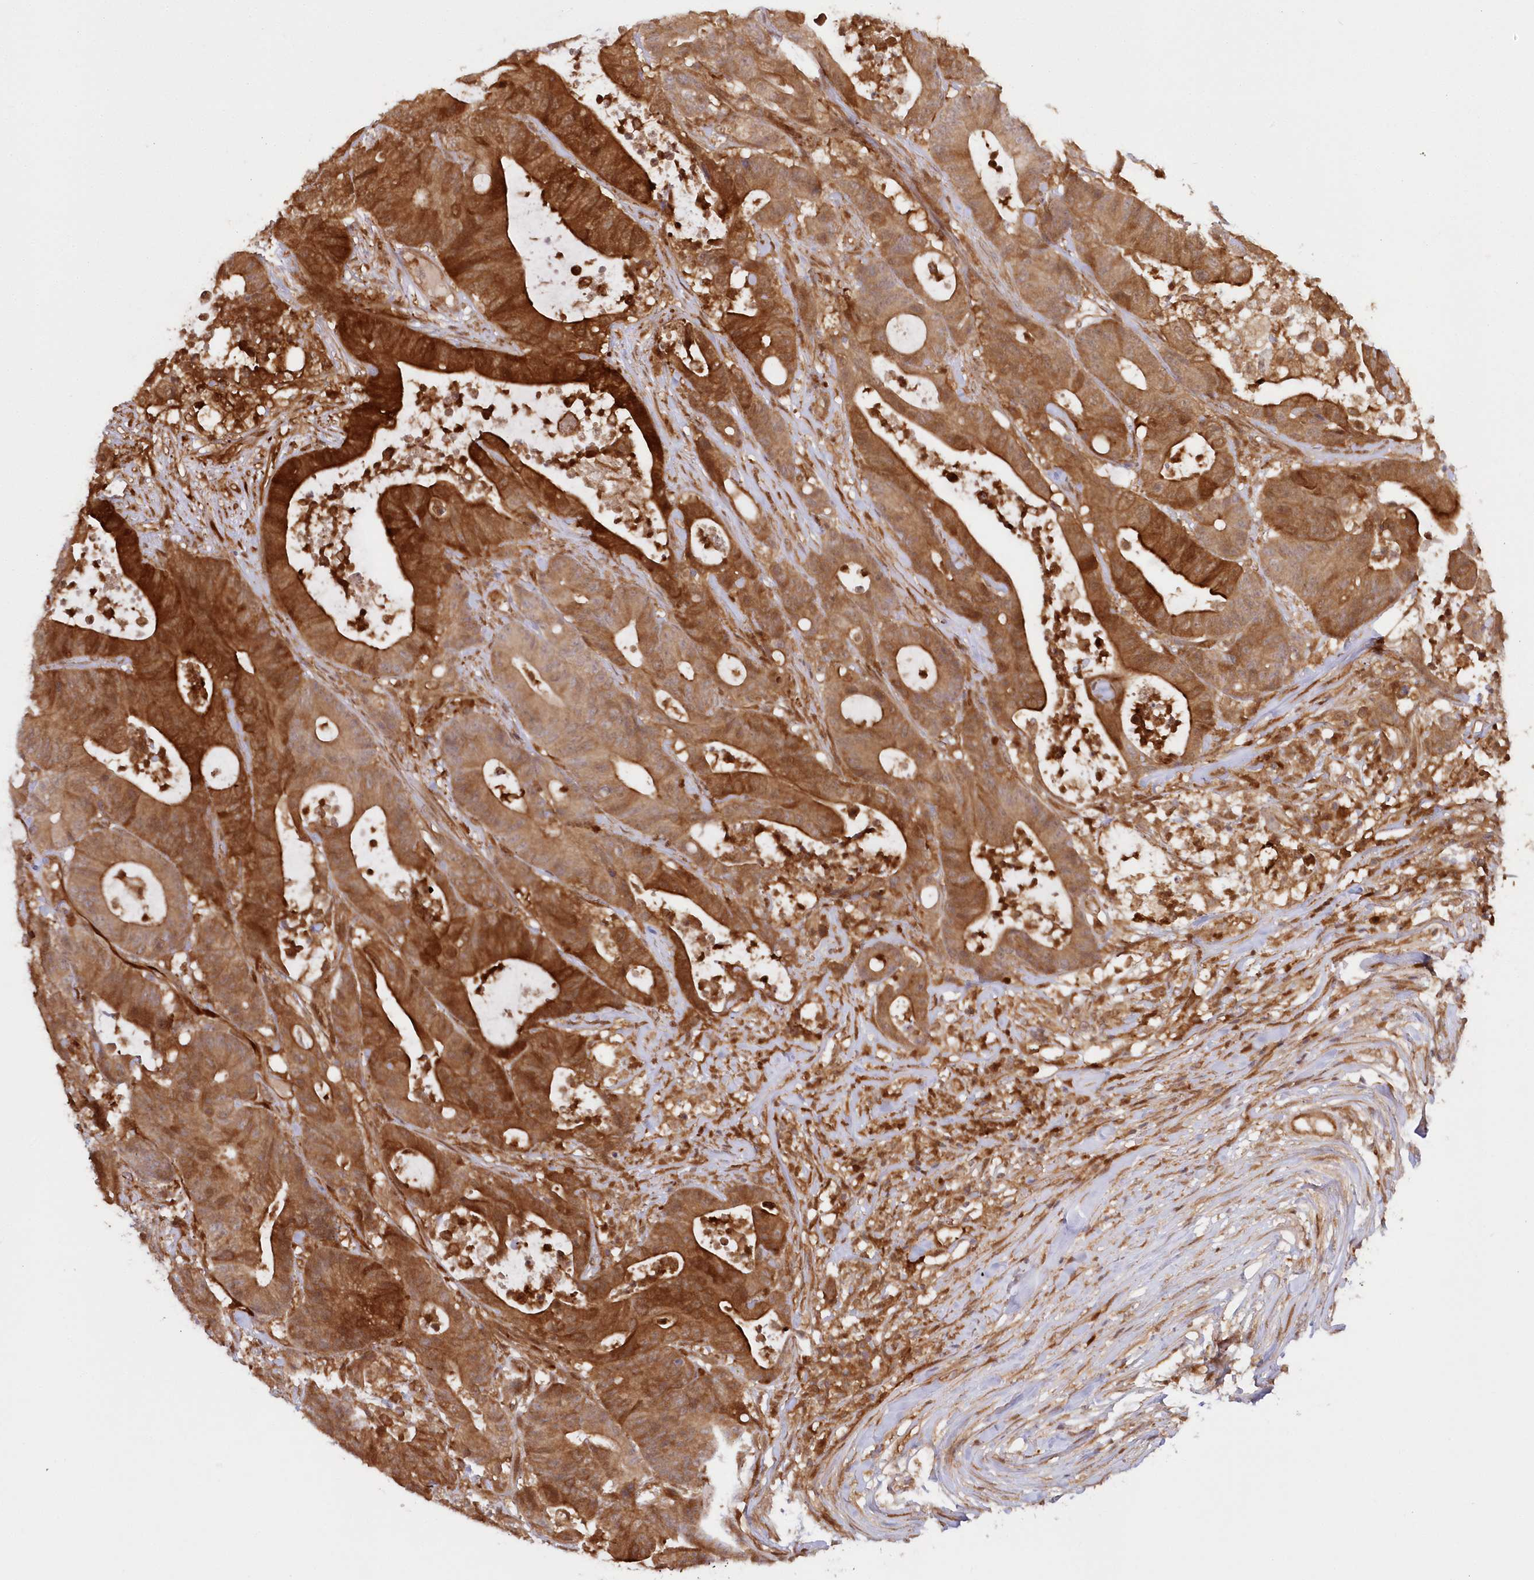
{"staining": {"intensity": "strong", "quantity": ">75%", "location": "cytoplasmic/membranous"}, "tissue": "colorectal cancer", "cell_type": "Tumor cells", "image_type": "cancer", "snomed": [{"axis": "morphology", "description": "Adenocarcinoma, NOS"}, {"axis": "topography", "description": "Colon"}], "caption": "Approximately >75% of tumor cells in human adenocarcinoma (colorectal) display strong cytoplasmic/membranous protein positivity as visualized by brown immunohistochemical staining.", "gene": "GBE1", "patient": {"sex": "female", "age": 84}}